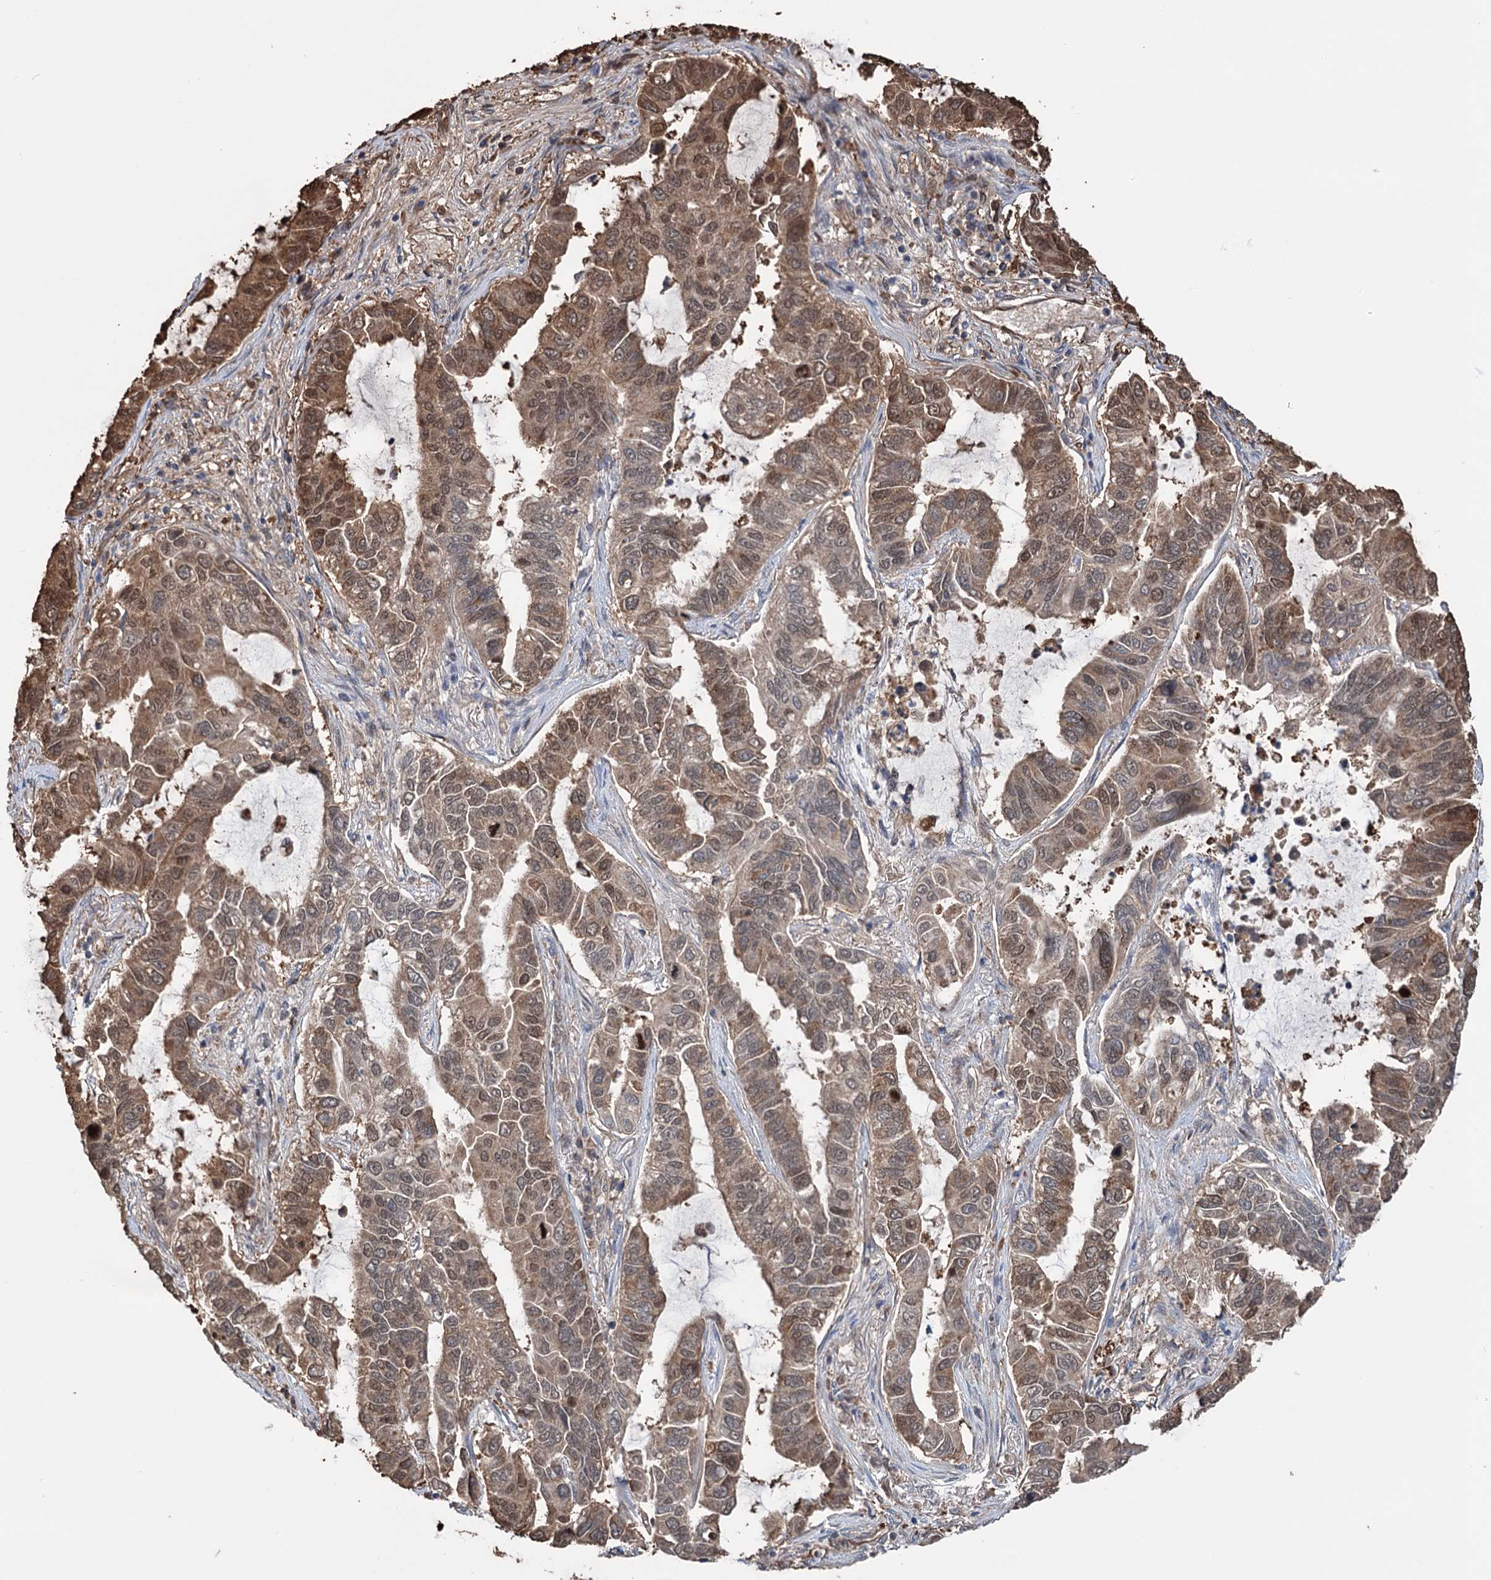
{"staining": {"intensity": "moderate", "quantity": ">75%", "location": "cytoplasmic/membranous,nuclear"}, "tissue": "lung cancer", "cell_type": "Tumor cells", "image_type": "cancer", "snomed": [{"axis": "morphology", "description": "Adenocarcinoma, NOS"}, {"axis": "topography", "description": "Lung"}], "caption": "This is a micrograph of IHC staining of lung cancer, which shows moderate staining in the cytoplasmic/membranous and nuclear of tumor cells.", "gene": "NCAPD2", "patient": {"sex": "male", "age": 64}}